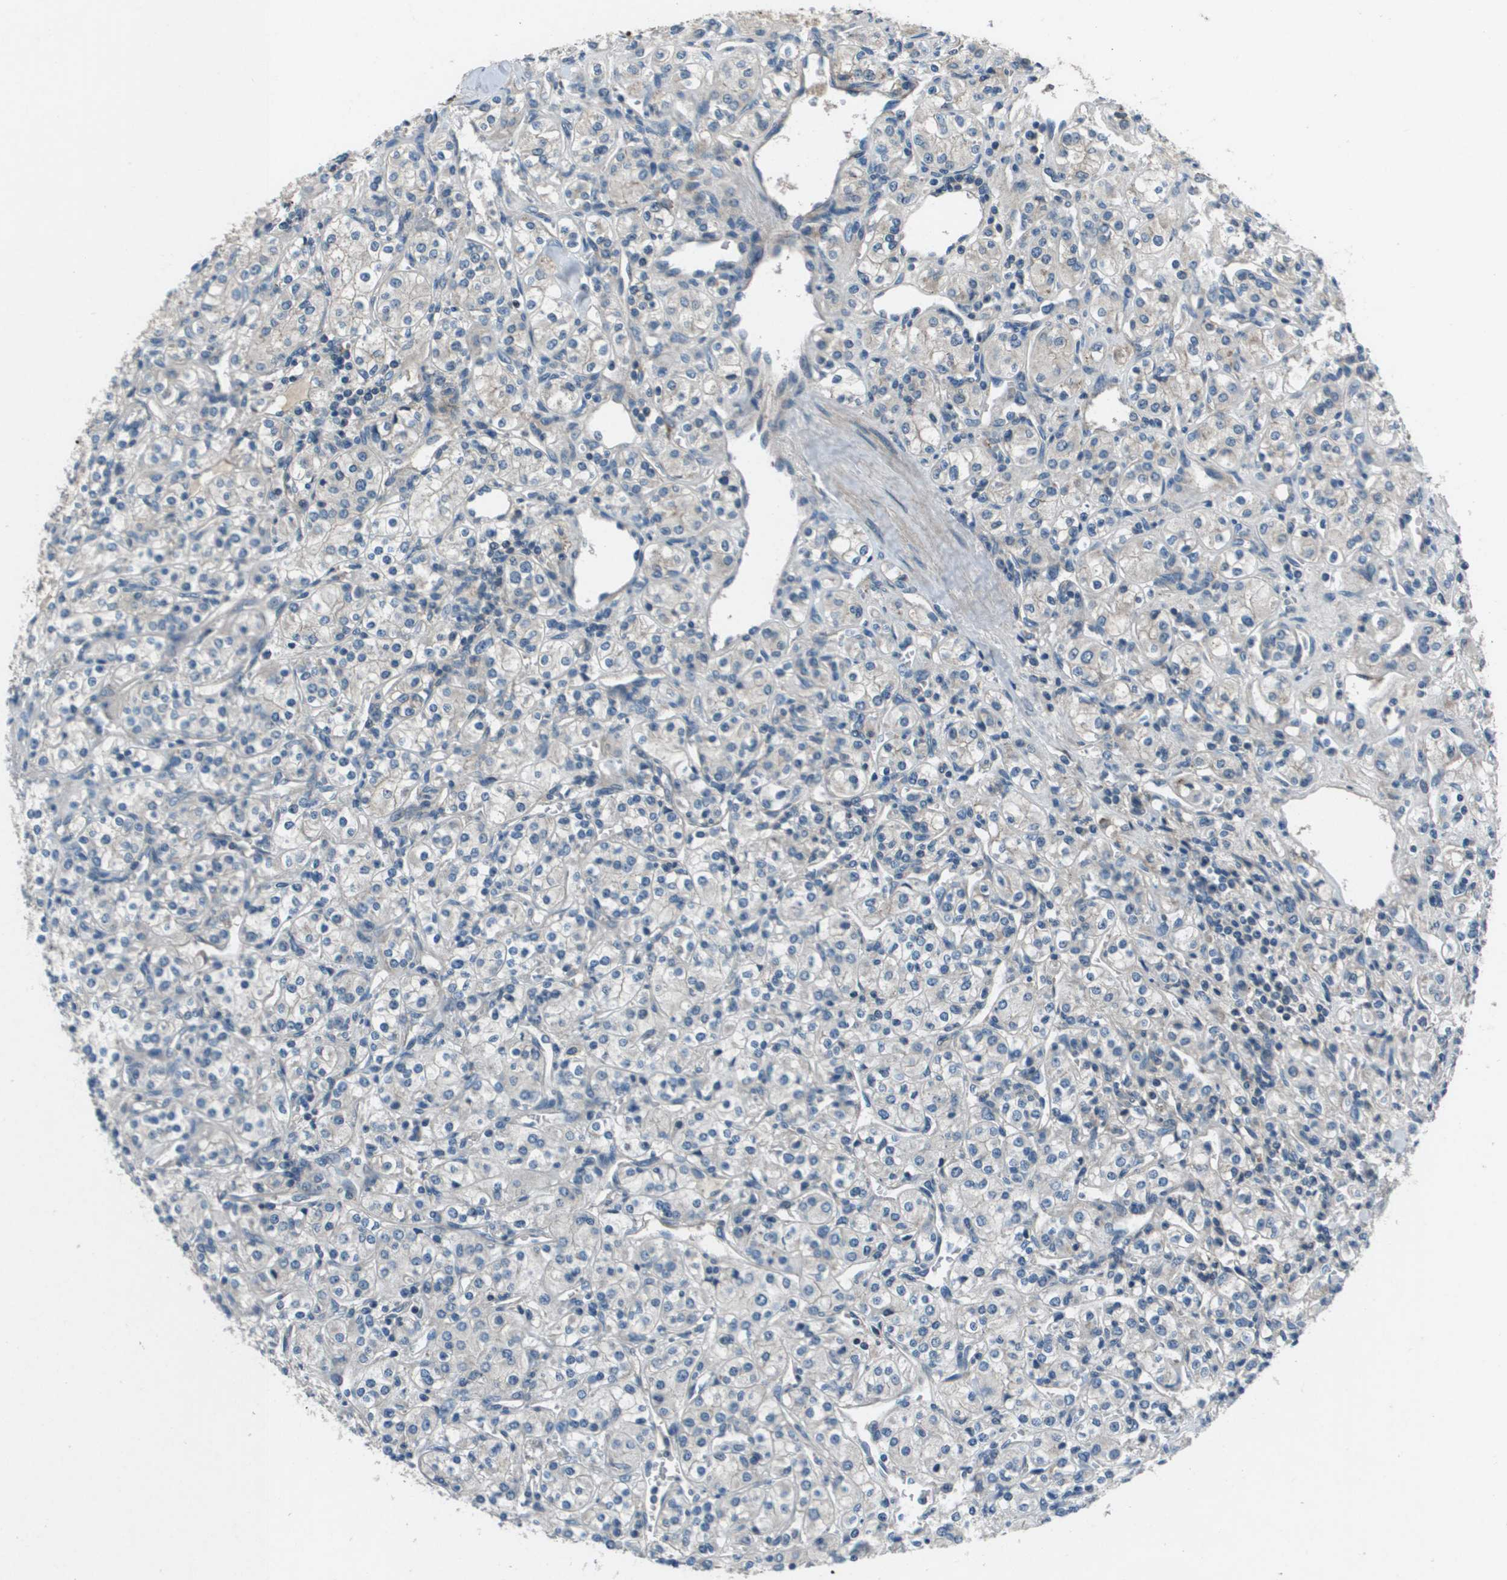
{"staining": {"intensity": "negative", "quantity": "none", "location": "none"}, "tissue": "renal cancer", "cell_type": "Tumor cells", "image_type": "cancer", "snomed": [{"axis": "morphology", "description": "Adenocarcinoma, NOS"}, {"axis": "topography", "description": "Kidney"}], "caption": "Immunohistochemistry (IHC) image of human renal cancer (adenocarcinoma) stained for a protein (brown), which demonstrates no expression in tumor cells.", "gene": "PCOLCE", "patient": {"sex": "male", "age": 77}}